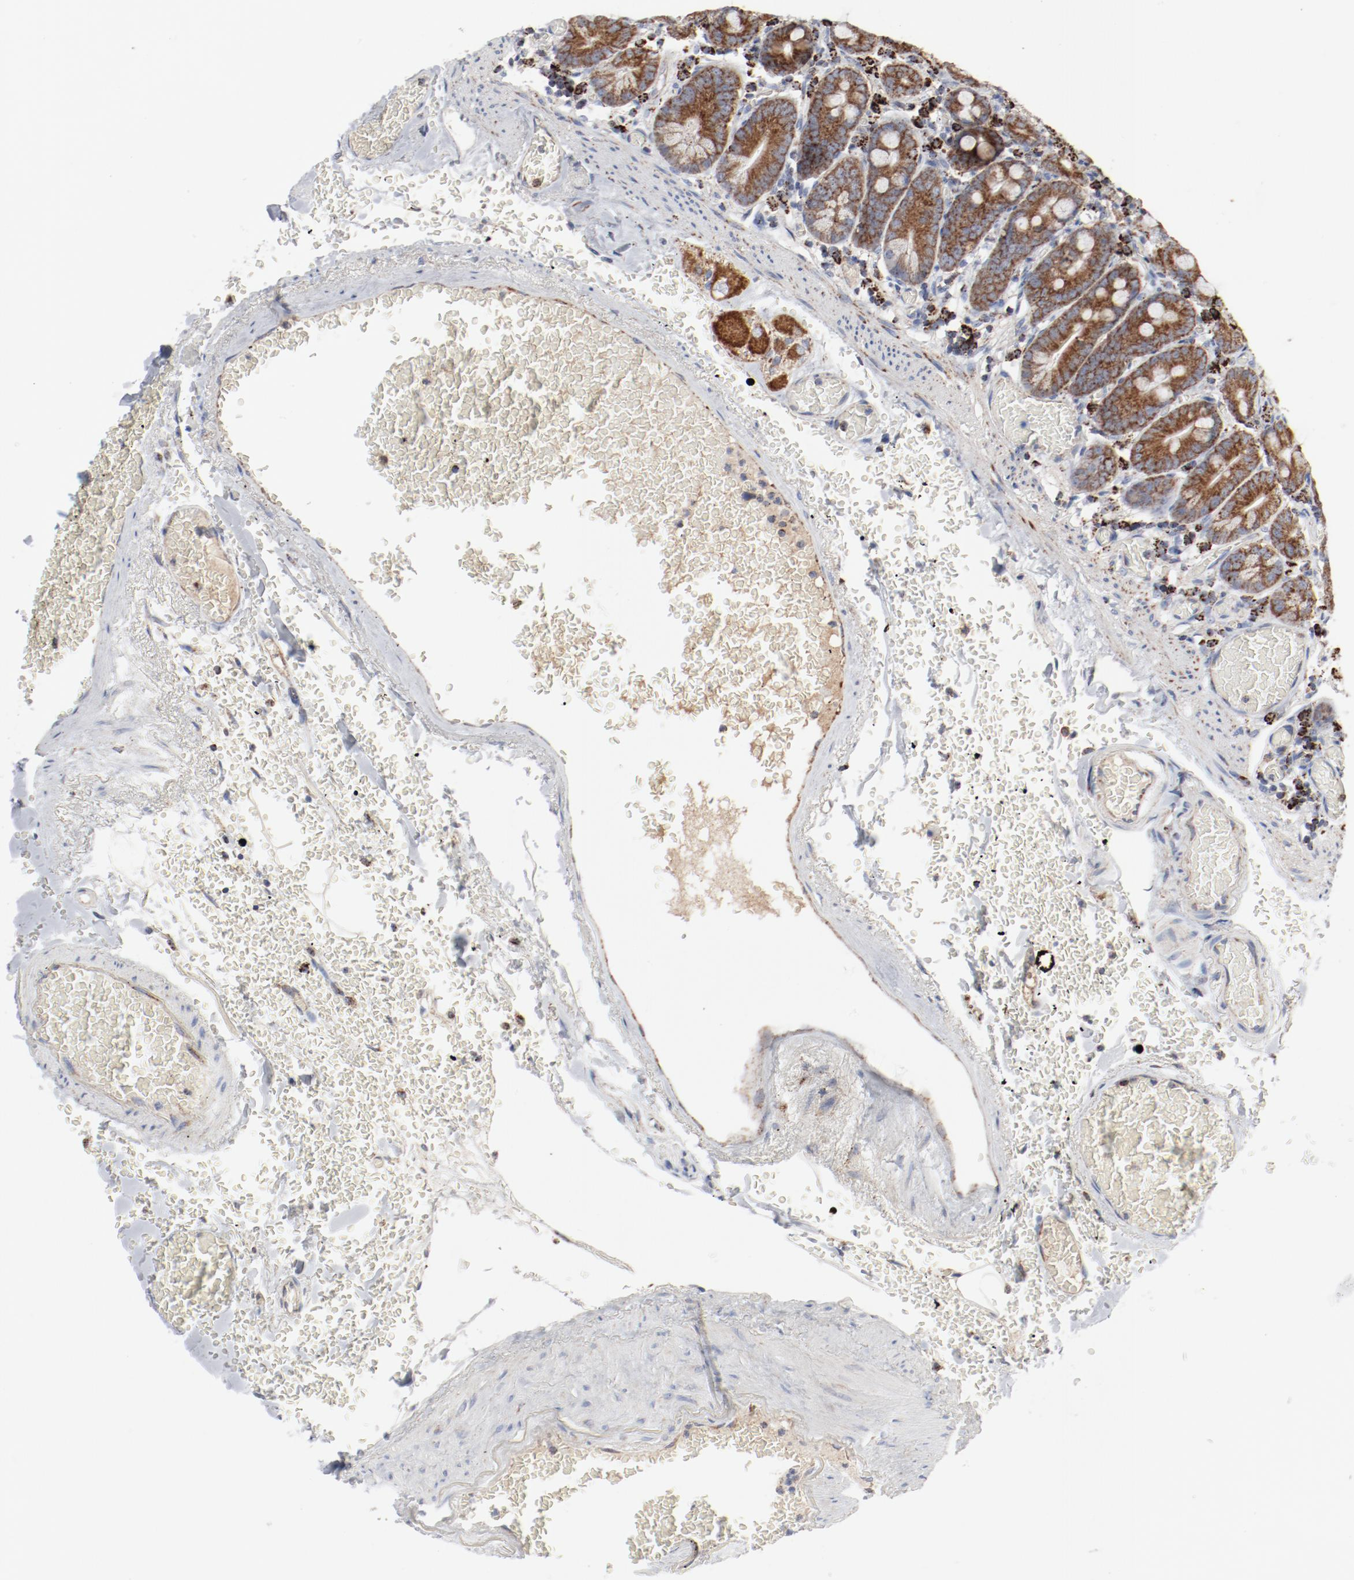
{"staining": {"intensity": "strong", "quantity": ">75%", "location": "cytoplasmic/membranous"}, "tissue": "small intestine", "cell_type": "Glandular cells", "image_type": "normal", "snomed": [{"axis": "morphology", "description": "Normal tissue, NOS"}, {"axis": "topography", "description": "Small intestine"}], "caption": "Immunohistochemistry (IHC) of normal small intestine demonstrates high levels of strong cytoplasmic/membranous positivity in approximately >75% of glandular cells. (DAB = brown stain, brightfield microscopy at high magnification).", "gene": "SETD3", "patient": {"sex": "male", "age": 71}}